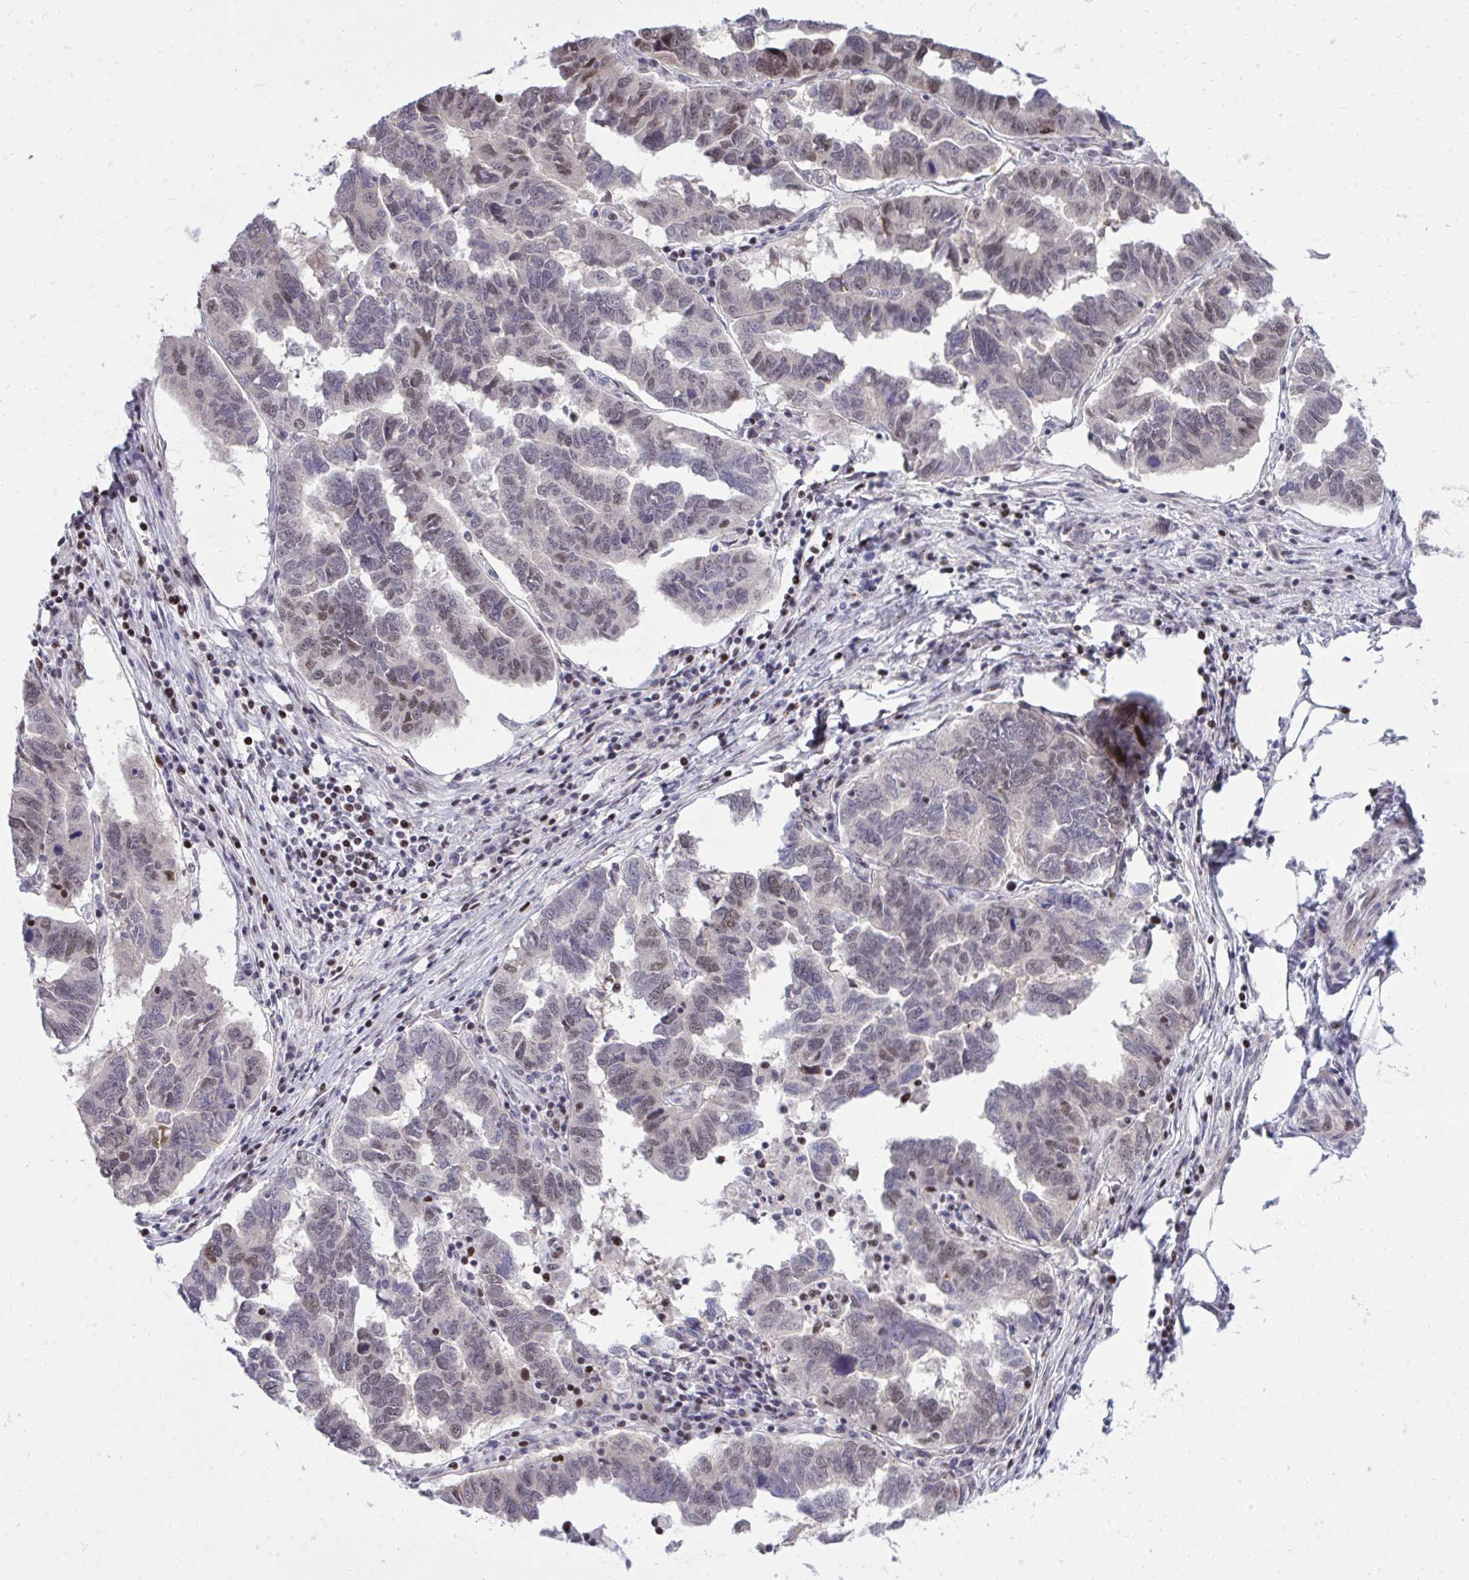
{"staining": {"intensity": "weak", "quantity": "25%-75%", "location": "nuclear"}, "tissue": "ovarian cancer", "cell_type": "Tumor cells", "image_type": "cancer", "snomed": [{"axis": "morphology", "description": "Cystadenocarcinoma, serous, NOS"}, {"axis": "topography", "description": "Ovary"}], "caption": "Immunohistochemical staining of human ovarian cancer reveals low levels of weak nuclear expression in approximately 25%-75% of tumor cells.", "gene": "C14orf39", "patient": {"sex": "female", "age": 64}}